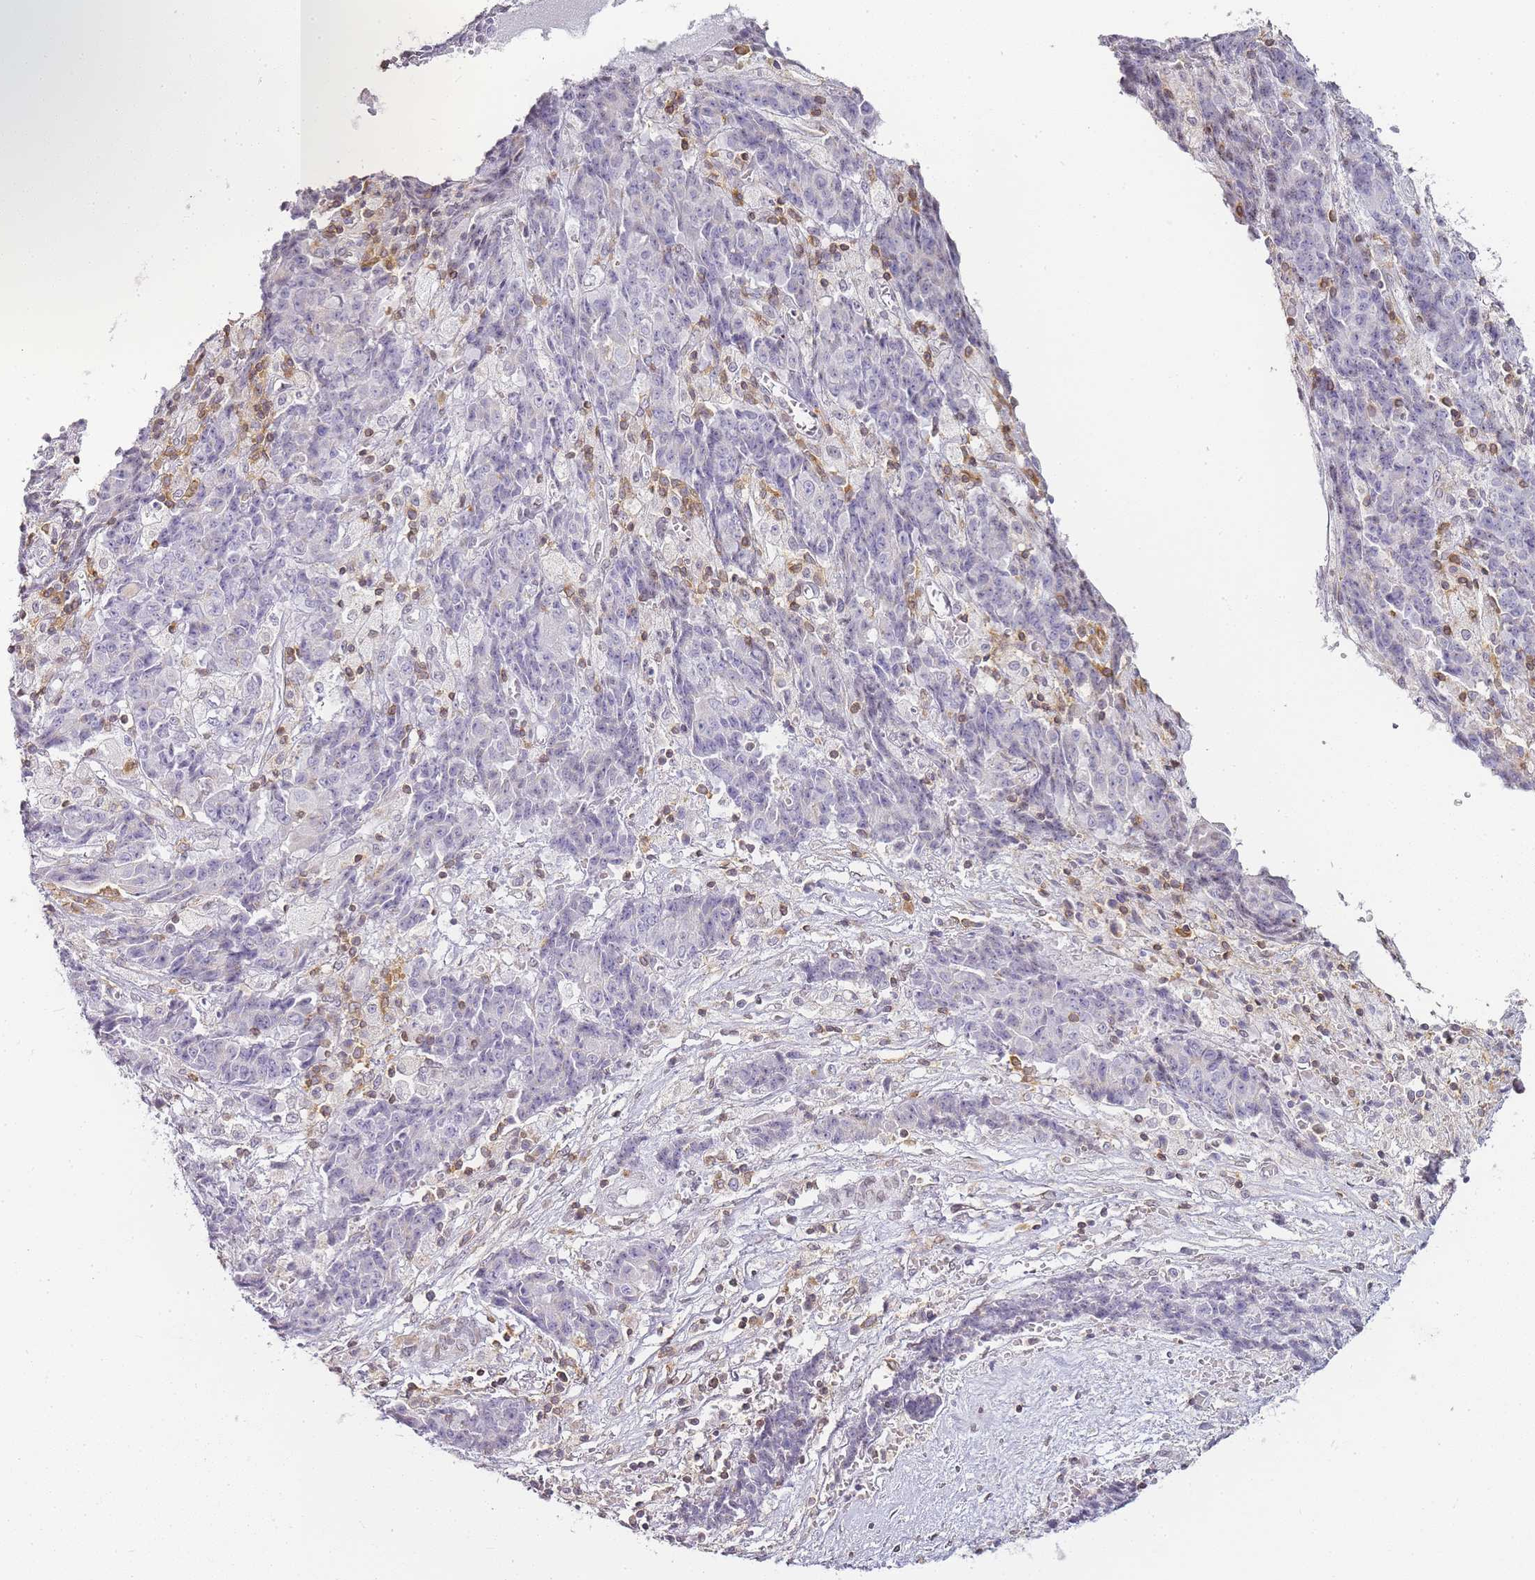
{"staining": {"intensity": "negative", "quantity": "none", "location": "none"}, "tissue": "ovarian cancer", "cell_type": "Tumor cells", "image_type": "cancer", "snomed": [{"axis": "morphology", "description": "Carcinoma, endometroid"}, {"axis": "topography", "description": "Ovary"}], "caption": "Photomicrograph shows no protein staining in tumor cells of ovarian cancer (endometroid carcinoma) tissue. (Immunohistochemistry (ihc), brightfield microscopy, high magnification).", "gene": "JAKMIP1", "patient": {"sex": "female", "age": 42}}